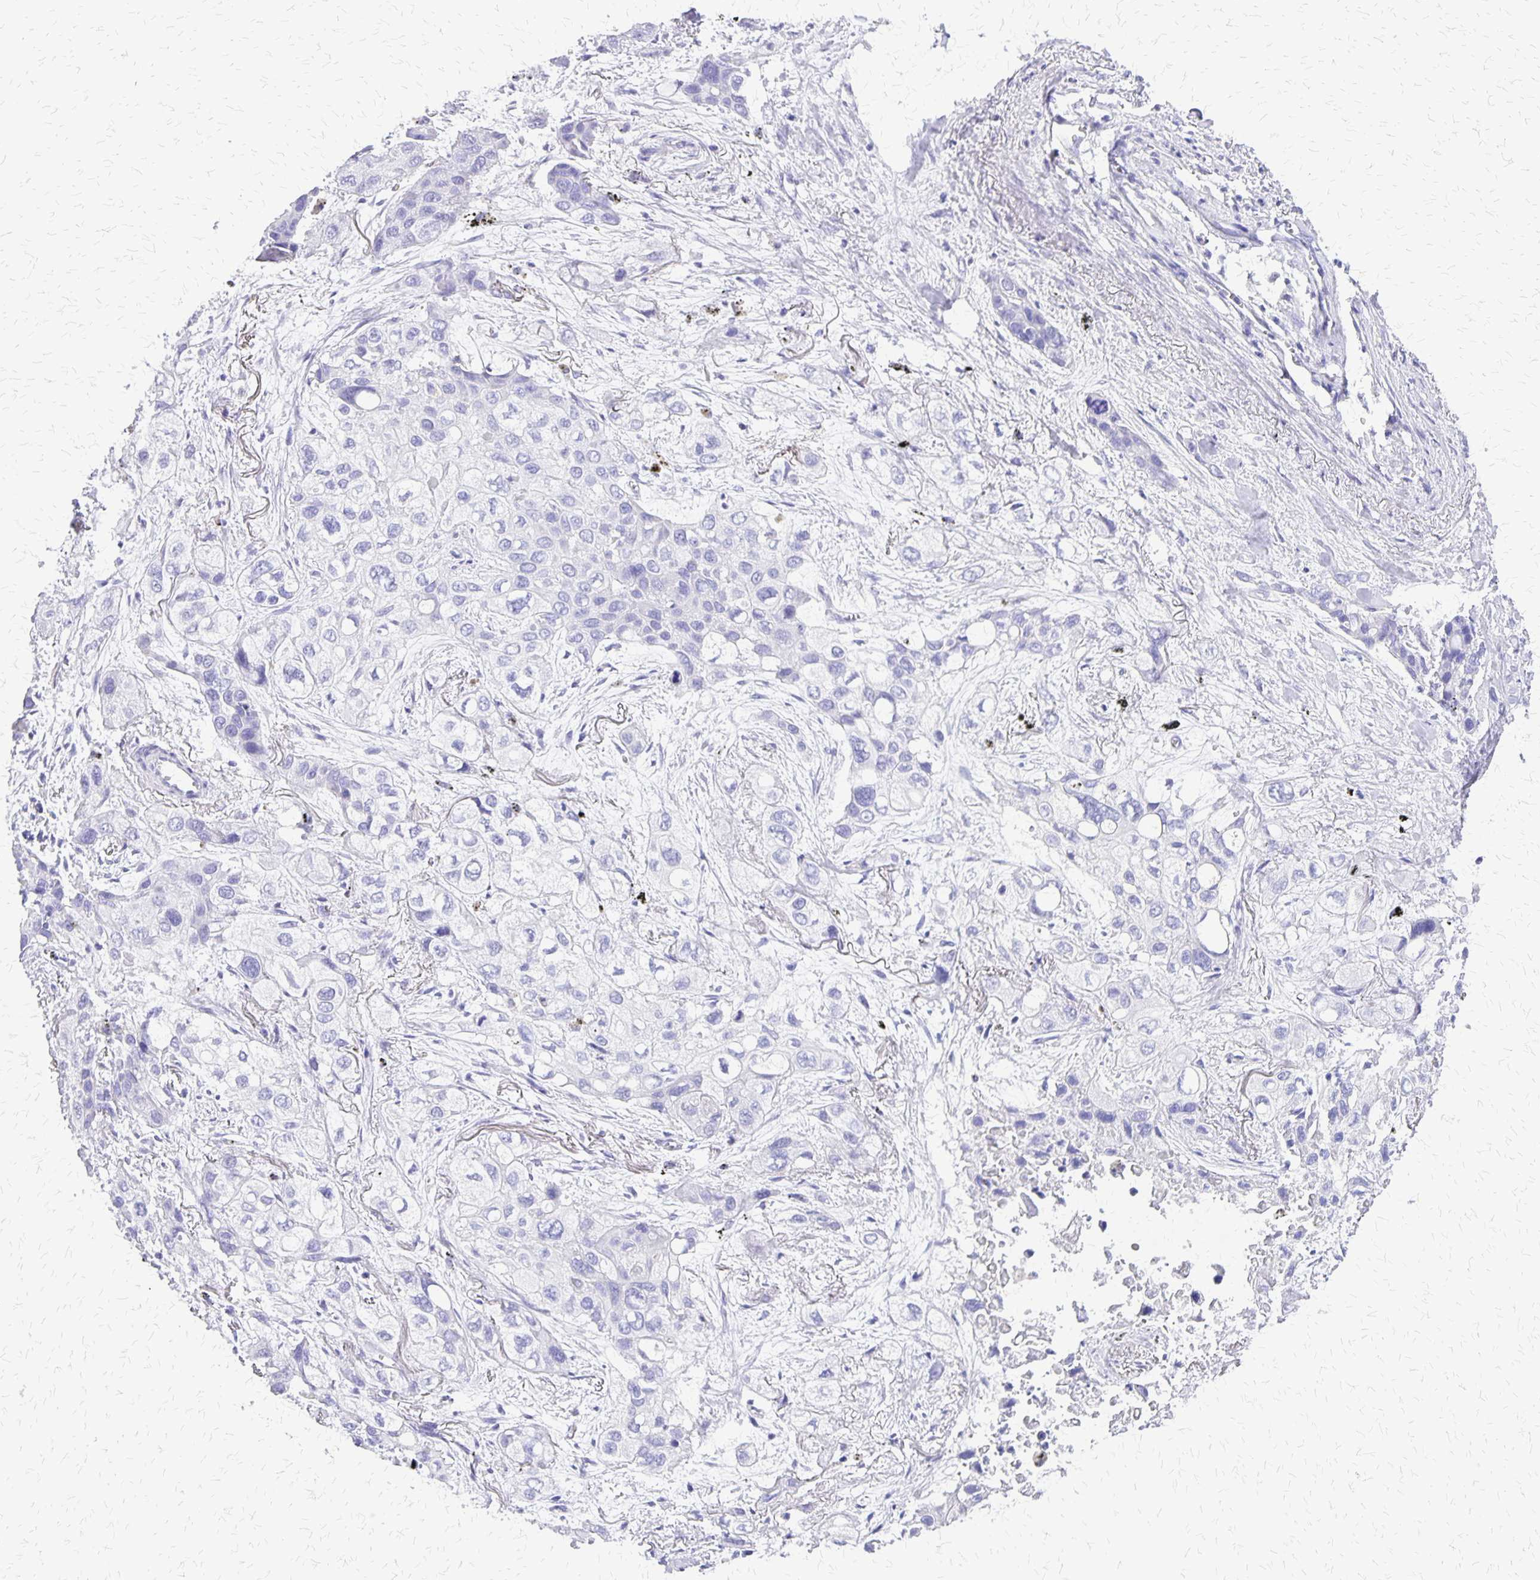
{"staining": {"intensity": "negative", "quantity": "none", "location": "none"}, "tissue": "lung cancer", "cell_type": "Tumor cells", "image_type": "cancer", "snomed": [{"axis": "morphology", "description": "Squamous cell carcinoma, NOS"}, {"axis": "morphology", "description": "Squamous cell carcinoma, metastatic, NOS"}, {"axis": "topography", "description": "Lung"}], "caption": "IHC micrograph of lung cancer stained for a protein (brown), which displays no staining in tumor cells.", "gene": "SLC13A2", "patient": {"sex": "male", "age": 59}}